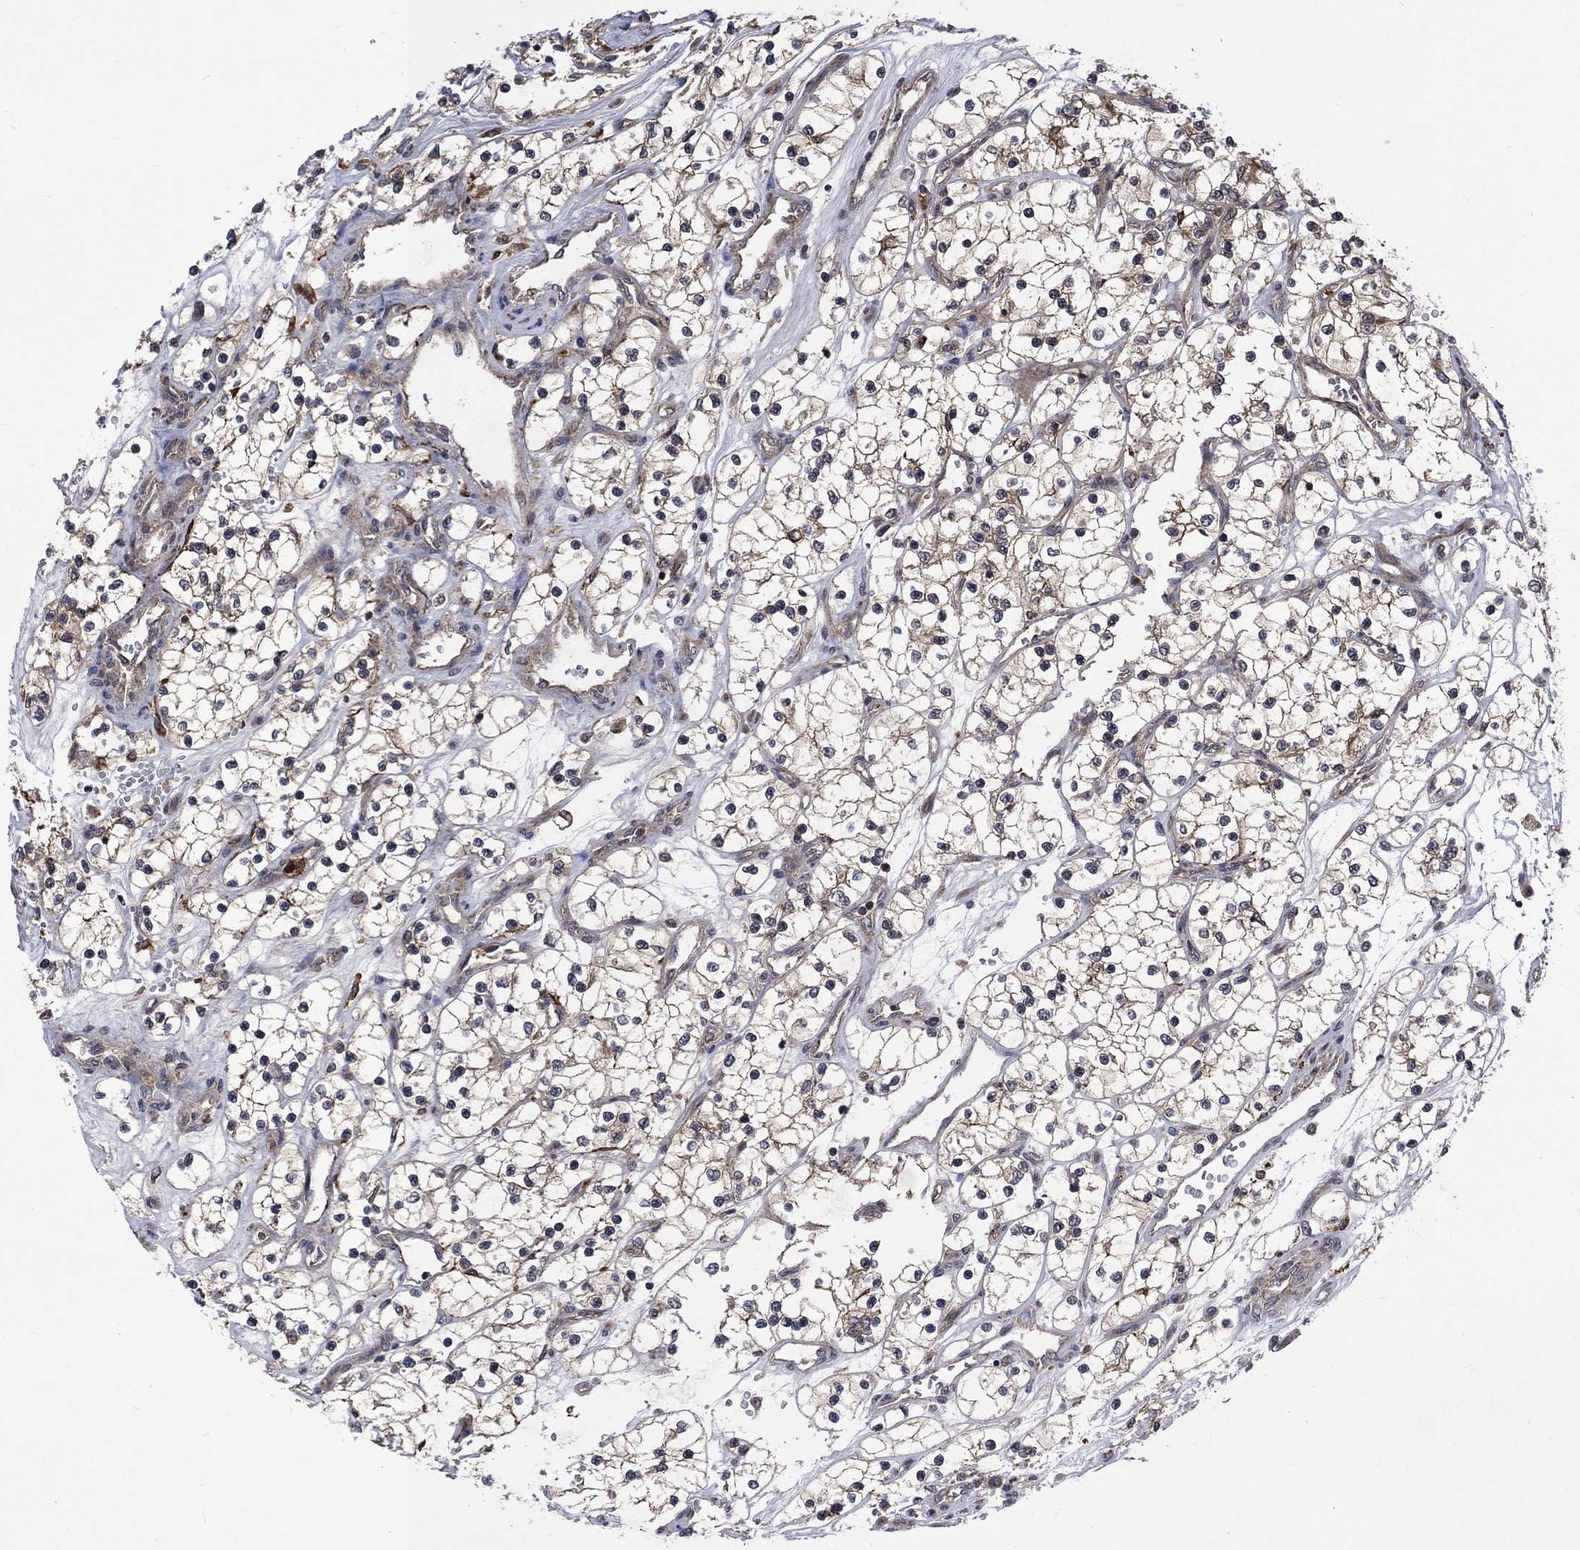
{"staining": {"intensity": "moderate", "quantity": ">75%", "location": "cytoplasmic/membranous"}, "tissue": "renal cancer", "cell_type": "Tumor cells", "image_type": "cancer", "snomed": [{"axis": "morphology", "description": "Adenocarcinoma, NOS"}, {"axis": "topography", "description": "Kidney"}], "caption": "Brown immunohistochemical staining in adenocarcinoma (renal) displays moderate cytoplasmic/membranous positivity in approximately >75% of tumor cells. (DAB (3,3'-diaminobenzidine) = brown stain, brightfield microscopy at high magnification).", "gene": "TMEM33", "patient": {"sex": "female", "age": 69}}